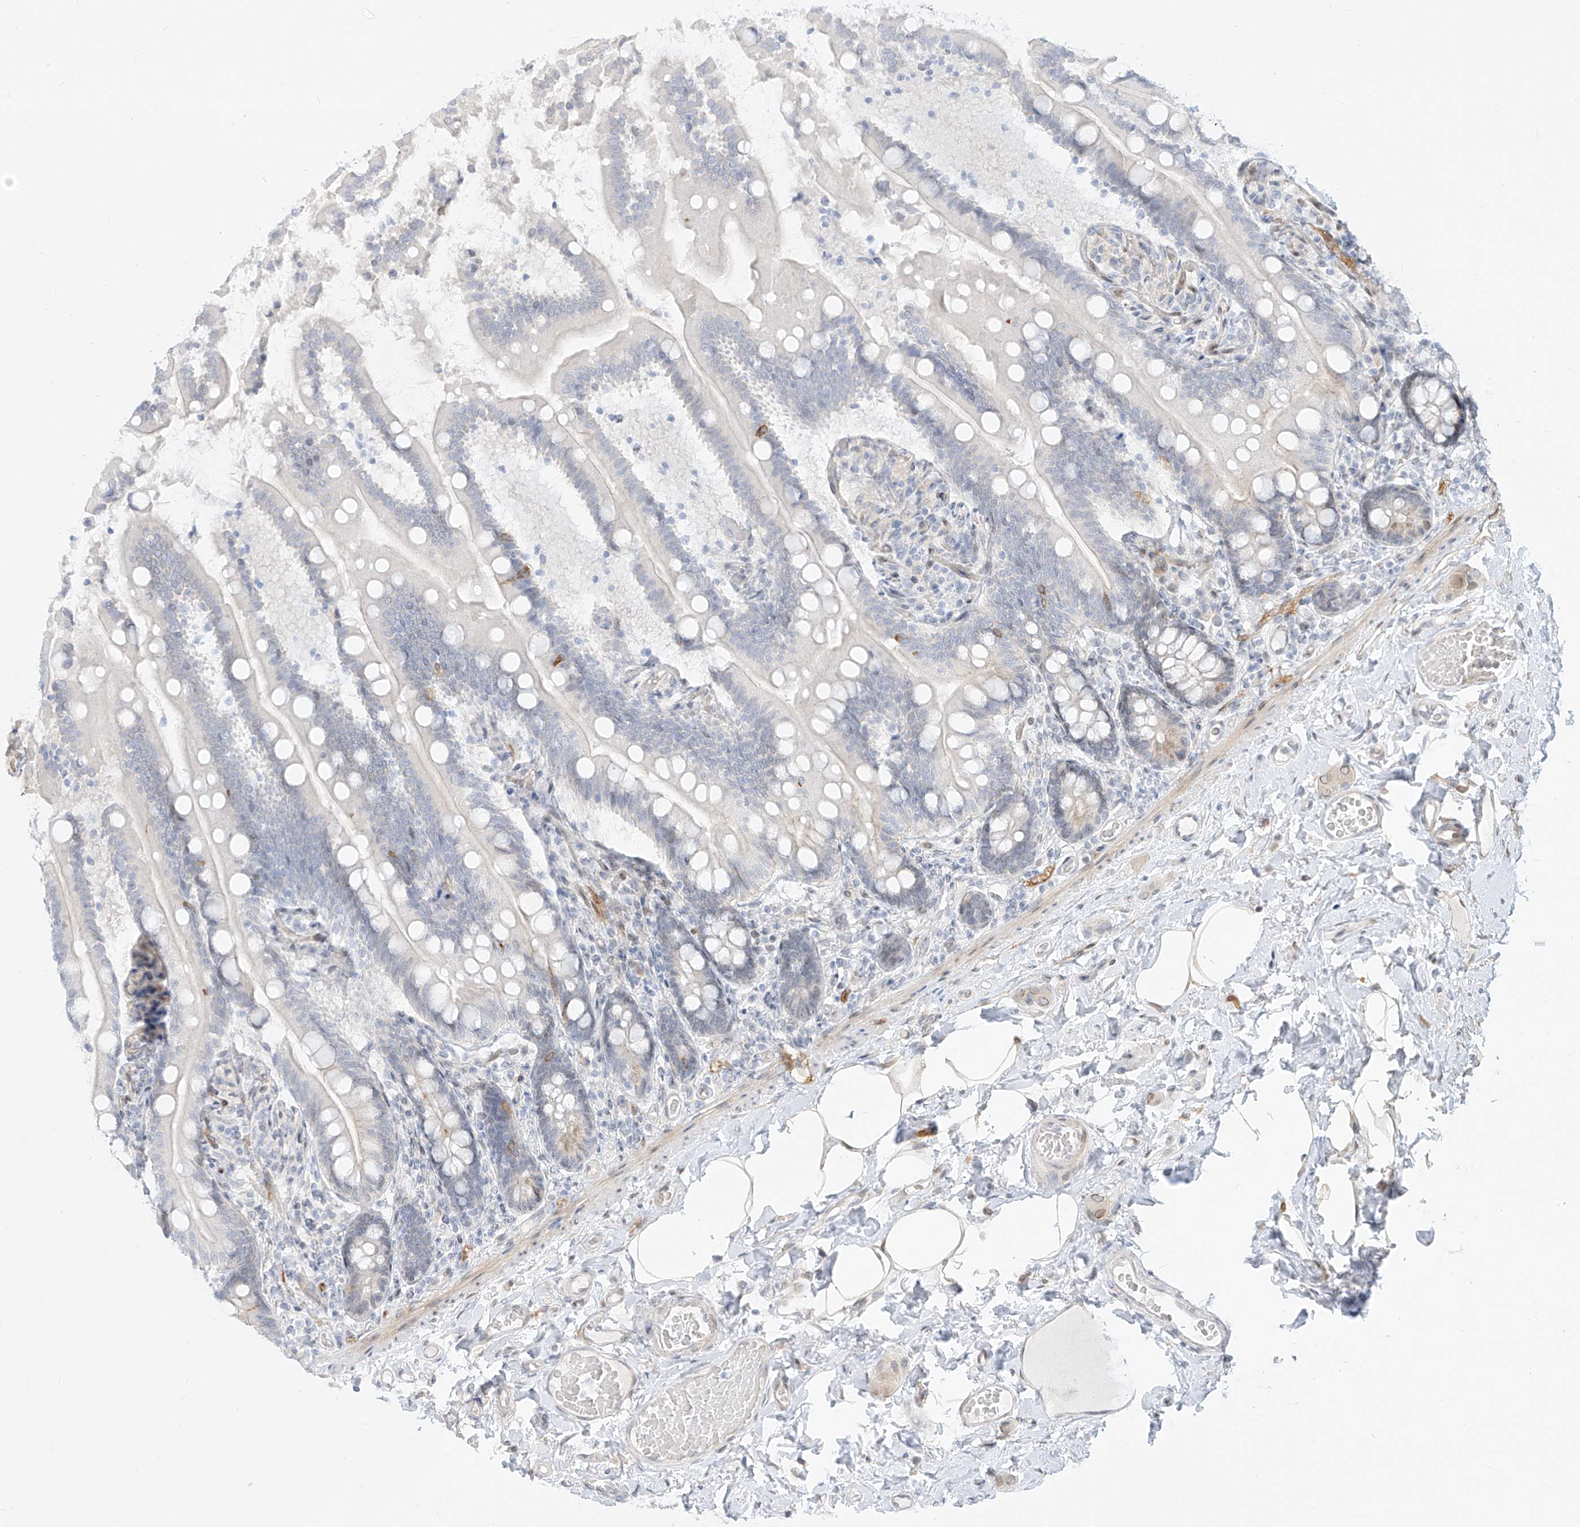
{"staining": {"intensity": "negative", "quantity": "none", "location": "none"}, "tissue": "small intestine", "cell_type": "Glandular cells", "image_type": "normal", "snomed": [{"axis": "morphology", "description": "Normal tissue, NOS"}, {"axis": "topography", "description": "Small intestine"}], "caption": "The micrograph displays no significant expression in glandular cells of small intestine.", "gene": "NHSL1", "patient": {"sex": "female", "age": 64}}